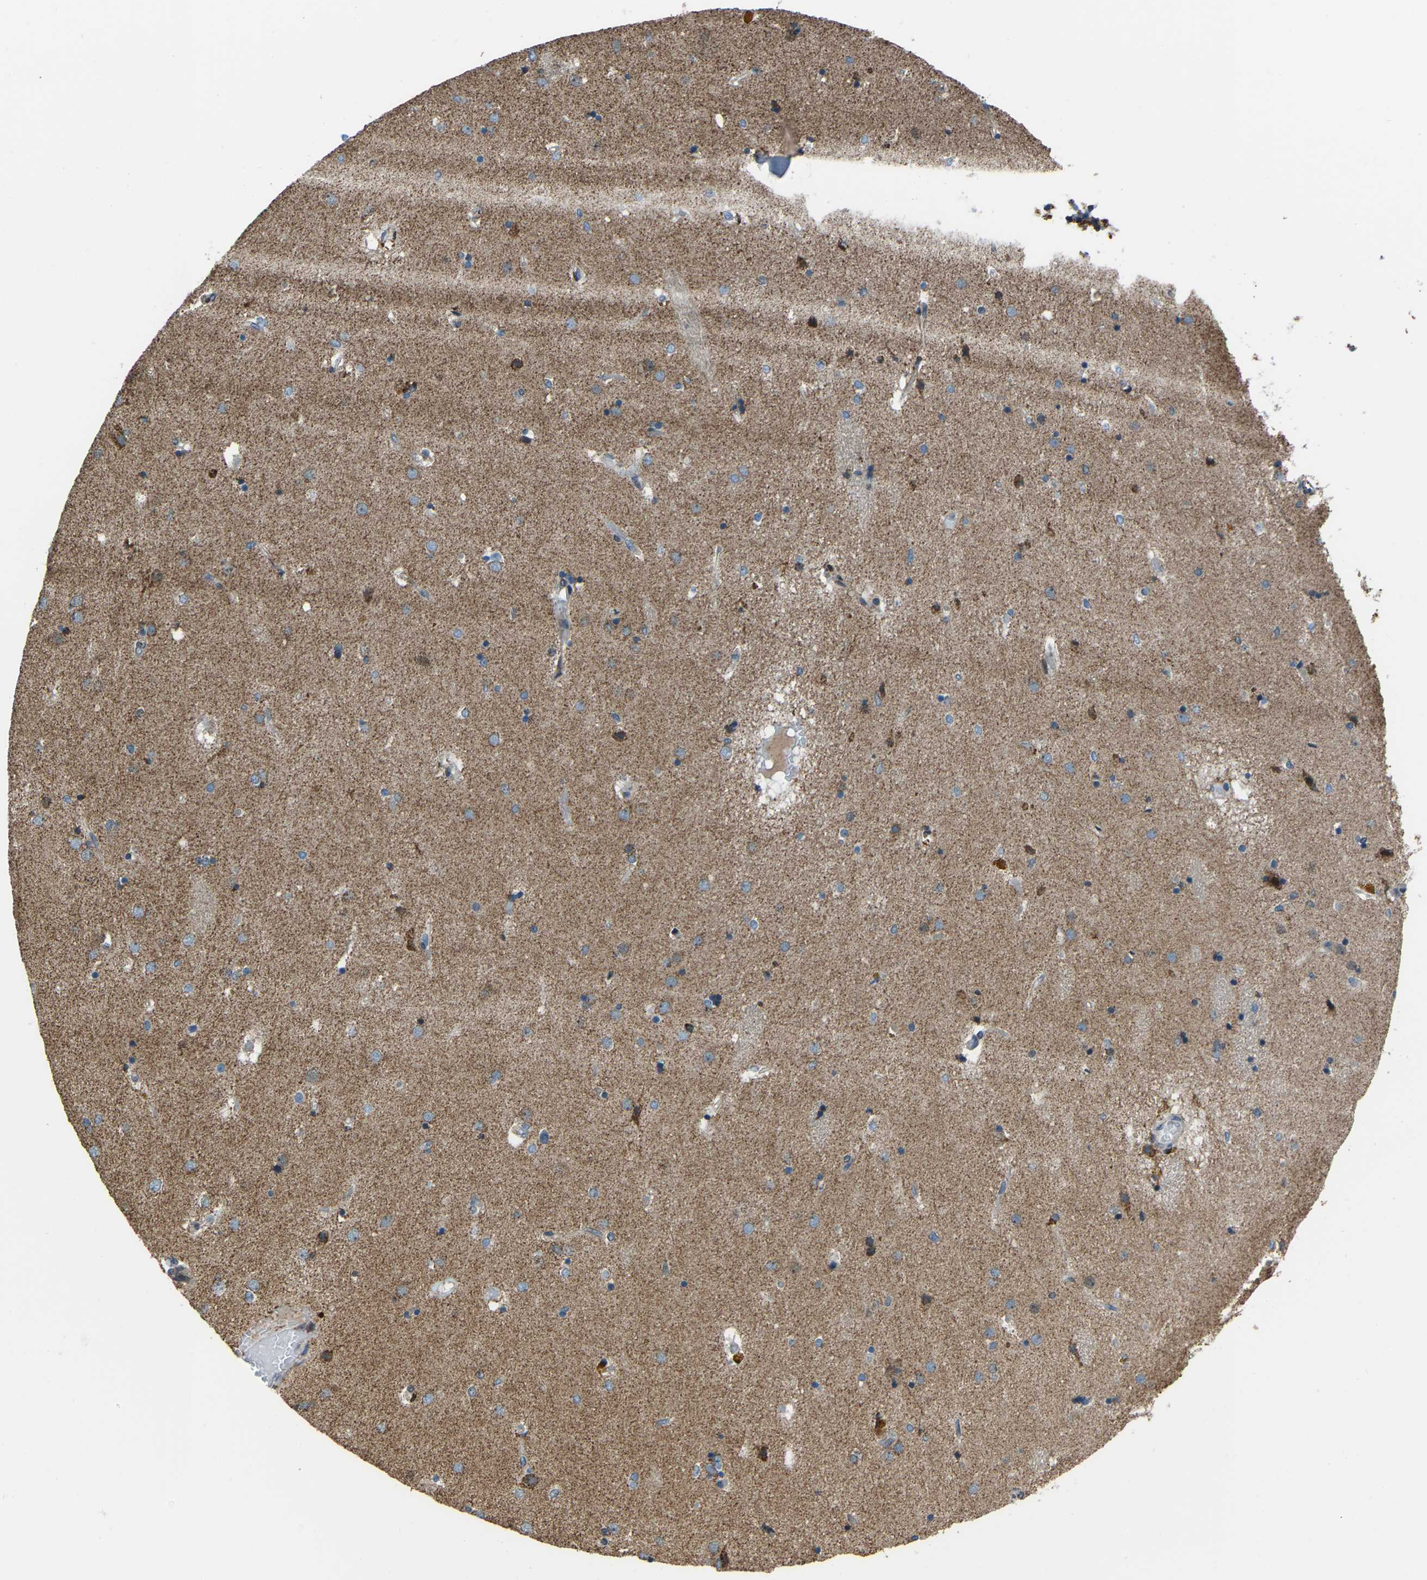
{"staining": {"intensity": "moderate", "quantity": "25%-75%", "location": "cytoplasmic/membranous"}, "tissue": "caudate", "cell_type": "Glial cells", "image_type": "normal", "snomed": [{"axis": "morphology", "description": "Normal tissue, NOS"}, {"axis": "topography", "description": "Lateral ventricle wall"}], "caption": "This micrograph demonstrates immunohistochemistry staining of benign human caudate, with medium moderate cytoplasmic/membranous staining in approximately 25%-75% of glial cells.", "gene": "RBM33", "patient": {"sex": "male", "age": 70}}